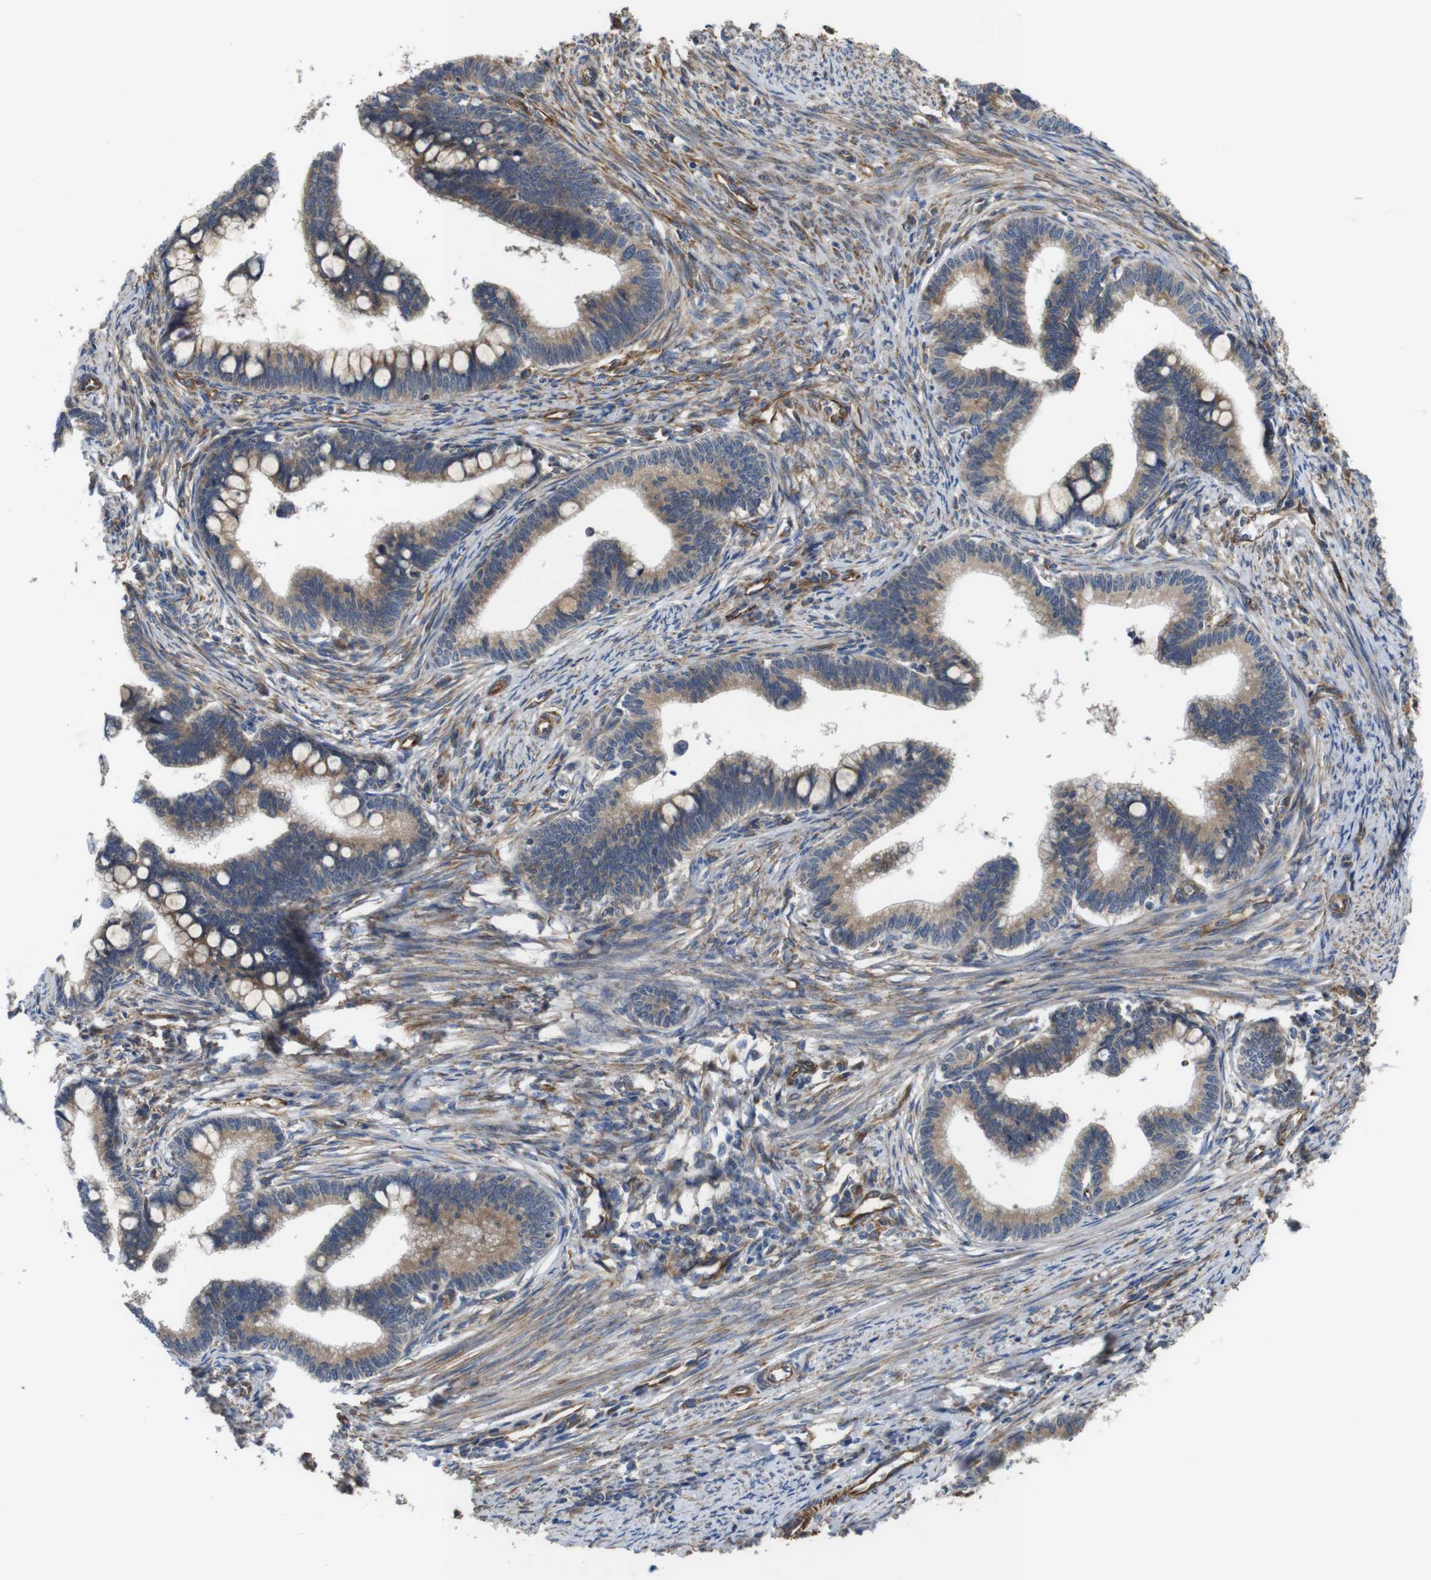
{"staining": {"intensity": "weak", "quantity": ">75%", "location": "cytoplasmic/membranous"}, "tissue": "cervical cancer", "cell_type": "Tumor cells", "image_type": "cancer", "snomed": [{"axis": "morphology", "description": "Adenocarcinoma, NOS"}, {"axis": "topography", "description": "Cervix"}], "caption": "Immunohistochemistry micrograph of neoplastic tissue: human cervical adenocarcinoma stained using immunohistochemistry shows low levels of weak protein expression localized specifically in the cytoplasmic/membranous of tumor cells, appearing as a cytoplasmic/membranous brown color.", "gene": "POMK", "patient": {"sex": "female", "age": 36}}